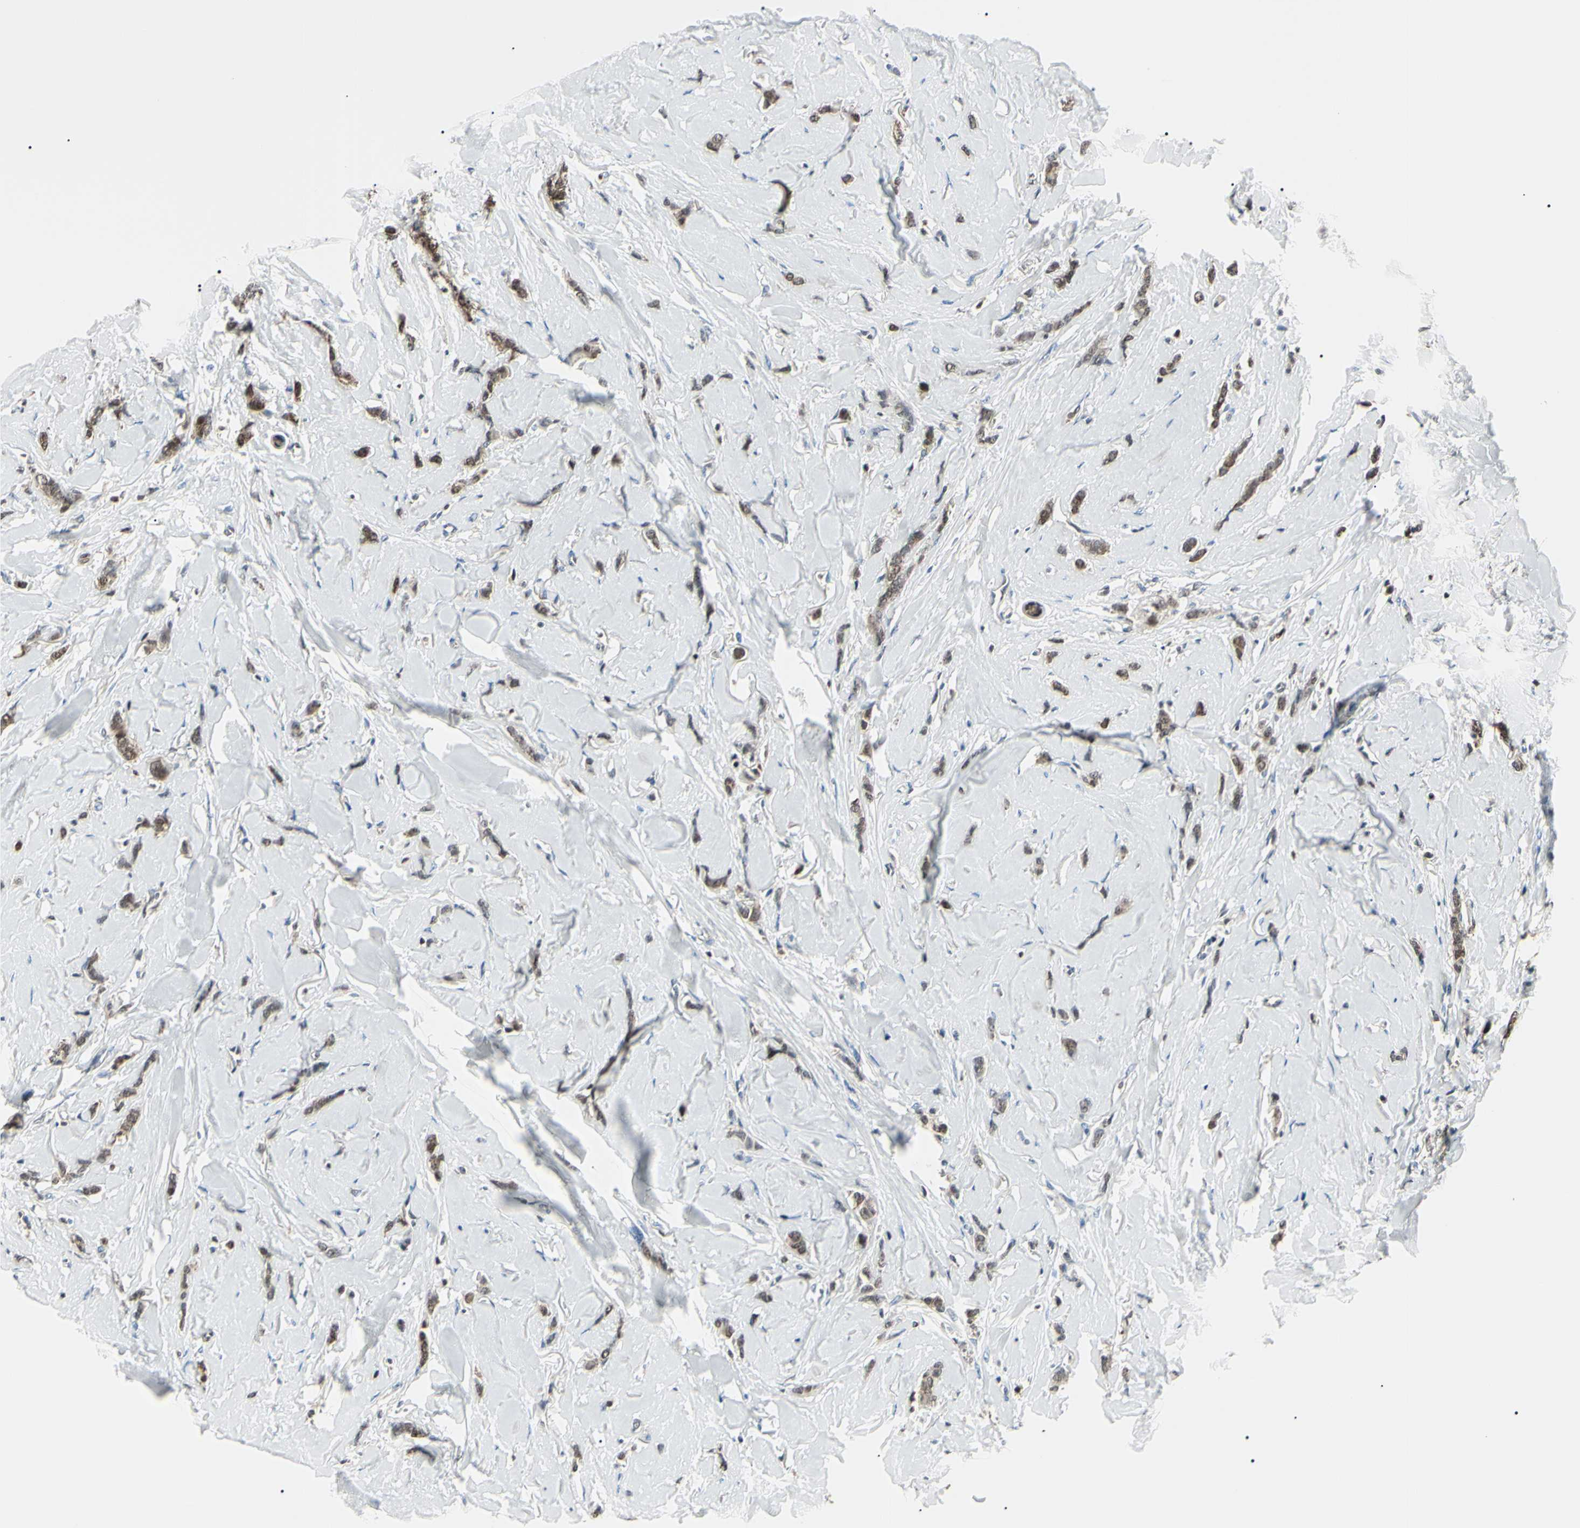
{"staining": {"intensity": "moderate", "quantity": ">75%", "location": "cytoplasmic/membranous"}, "tissue": "breast cancer", "cell_type": "Tumor cells", "image_type": "cancer", "snomed": [{"axis": "morphology", "description": "Lobular carcinoma"}, {"axis": "topography", "description": "Skin"}, {"axis": "topography", "description": "Breast"}], "caption": "Protein staining of breast lobular carcinoma tissue reveals moderate cytoplasmic/membranous positivity in about >75% of tumor cells.", "gene": "PGK1", "patient": {"sex": "female", "age": 46}}